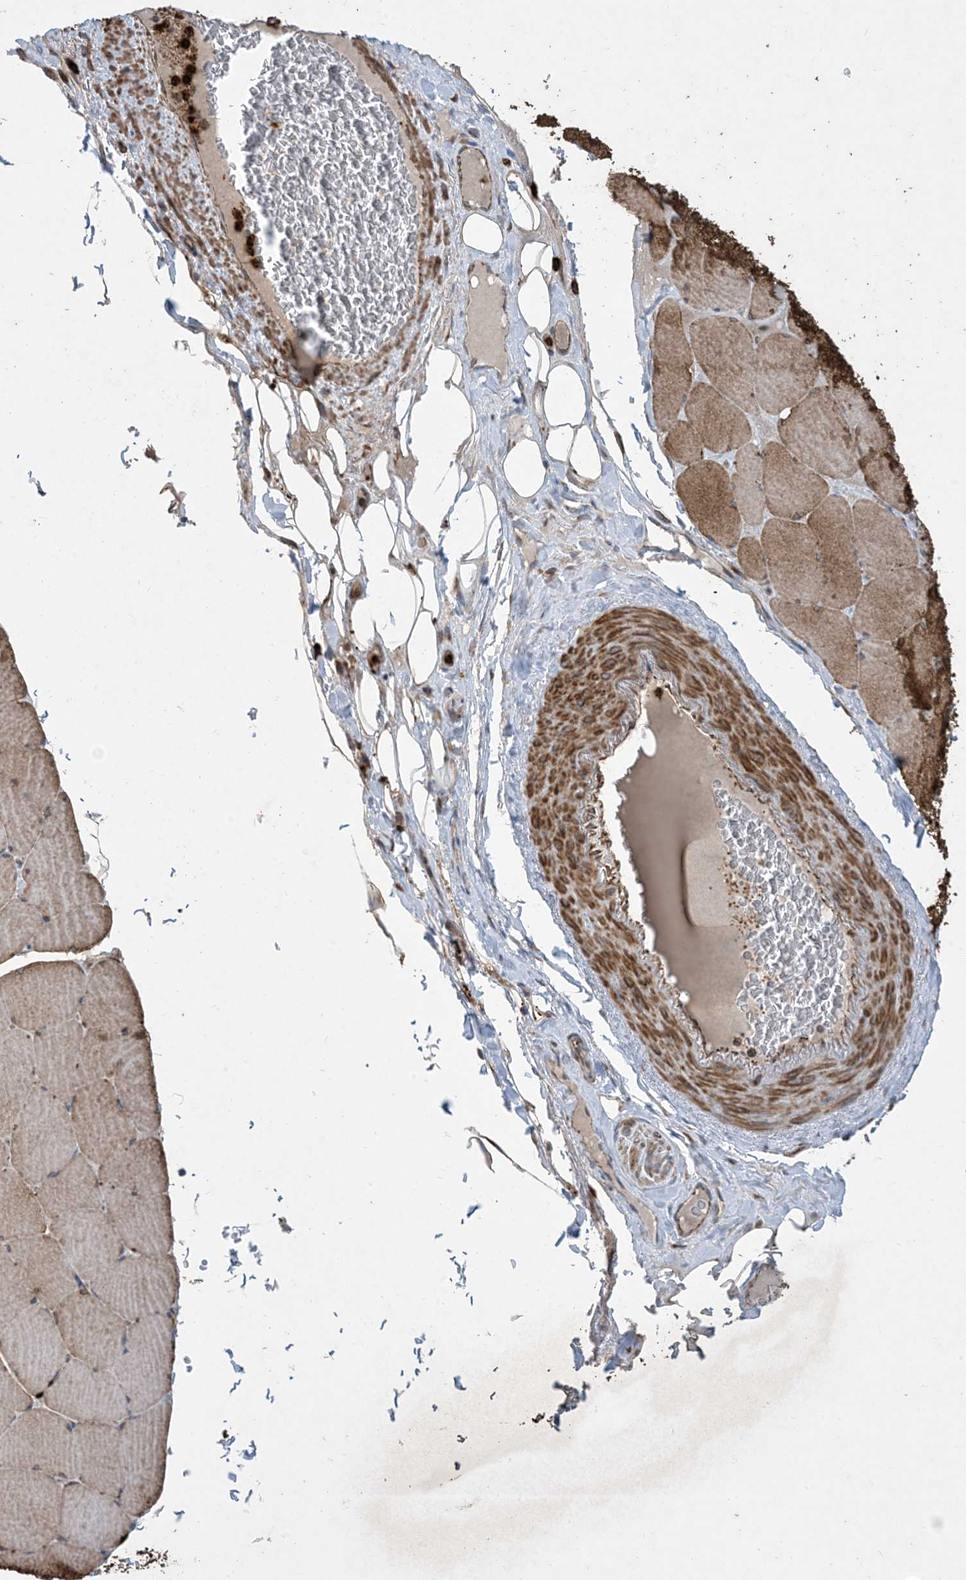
{"staining": {"intensity": "strong", "quantity": ">75%", "location": "cytoplasmic/membranous"}, "tissue": "skeletal muscle", "cell_type": "Myocytes", "image_type": "normal", "snomed": [{"axis": "morphology", "description": "Normal tissue, NOS"}, {"axis": "topography", "description": "Skeletal muscle"}, {"axis": "topography", "description": "Head-Neck"}], "caption": "Myocytes reveal high levels of strong cytoplasmic/membranous positivity in approximately >75% of cells in benign skeletal muscle.", "gene": "OTOP1", "patient": {"sex": "male", "age": 66}}